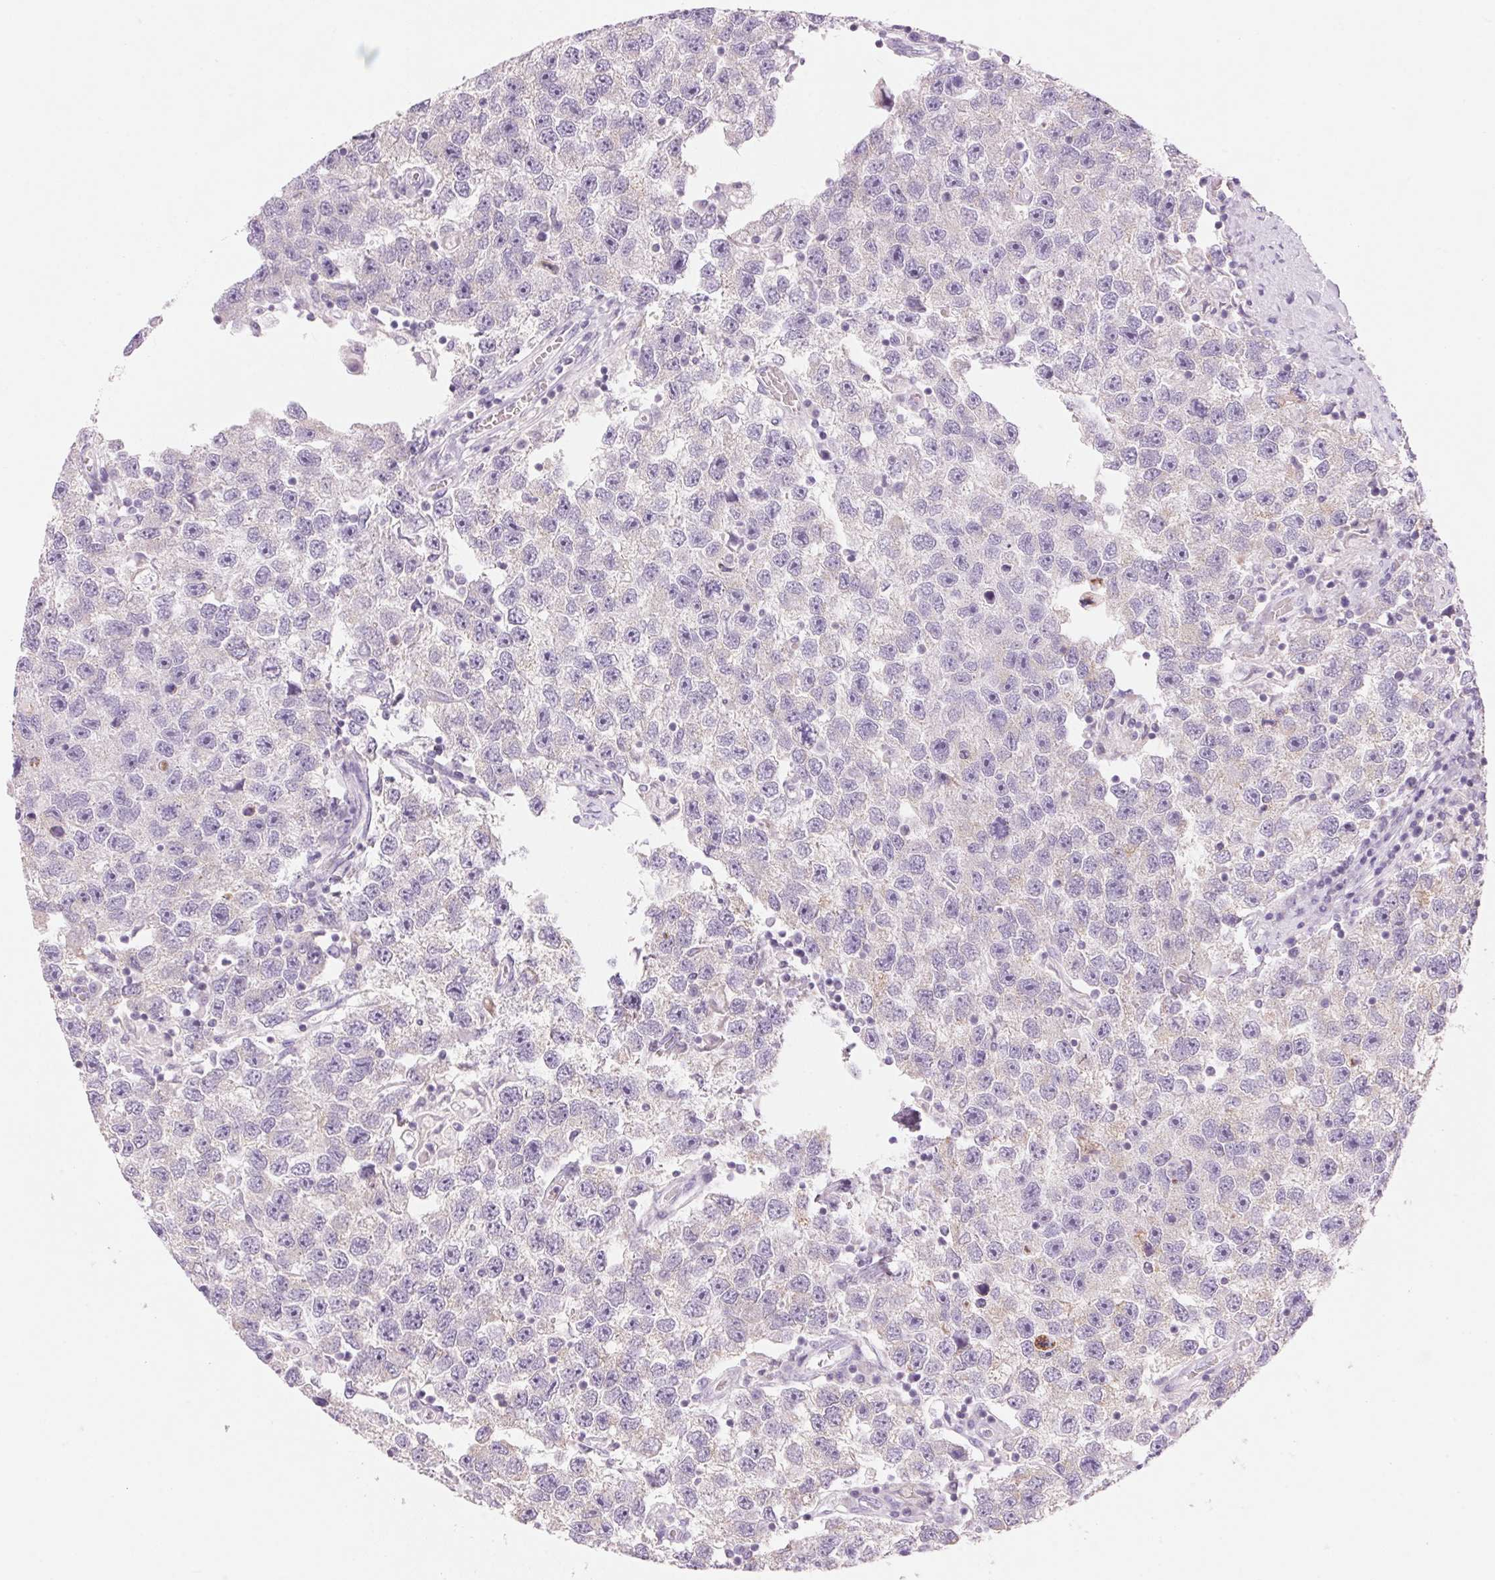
{"staining": {"intensity": "negative", "quantity": "none", "location": "none"}, "tissue": "testis cancer", "cell_type": "Tumor cells", "image_type": "cancer", "snomed": [{"axis": "morphology", "description": "Seminoma, NOS"}, {"axis": "topography", "description": "Testis"}], "caption": "The immunohistochemistry photomicrograph has no significant positivity in tumor cells of seminoma (testis) tissue. The staining was performed using DAB (3,3'-diaminobenzidine) to visualize the protein expression in brown, while the nuclei were stained in blue with hematoxylin (Magnification: 20x).", "gene": "CYP11B1", "patient": {"sex": "male", "age": 26}}